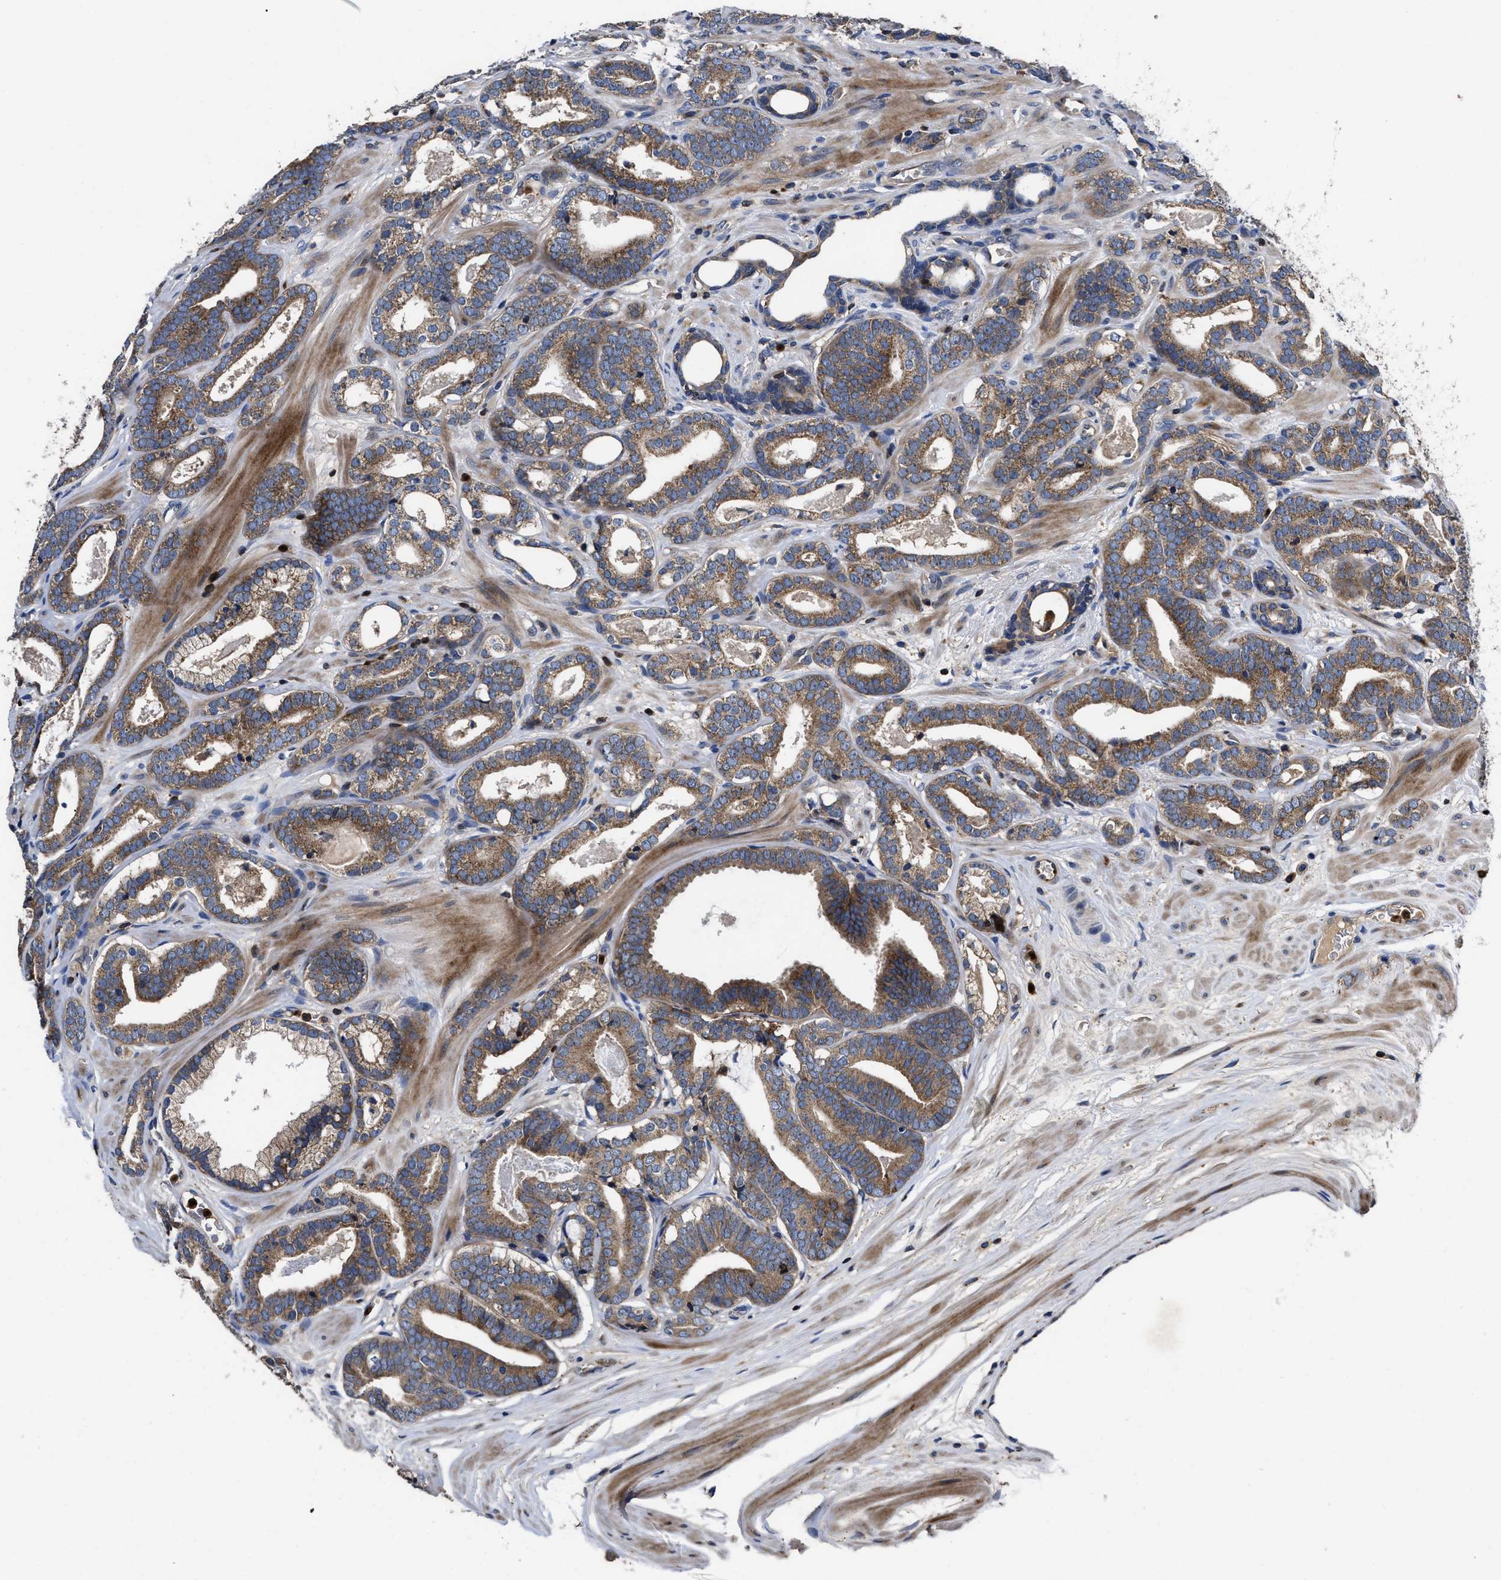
{"staining": {"intensity": "moderate", "quantity": ">75%", "location": "cytoplasmic/membranous"}, "tissue": "prostate cancer", "cell_type": "Tumor cells", "image_type": "cancer", "snomed": [{"axis": "morphology", "description": "Adenocarcinoma, High grade"}, {"axis": "topography", "description": "Prostate"}], "caption": "Immunohistochemical staining of prostate cancer (high-grade adenocarcinoma) demonstrates medium levels of moderate cytoplasmic/membranous protein staining in approximately >75% of tumor cells.", "gene": "YBEY", "patient": {"sex": "male", "age": 60}}